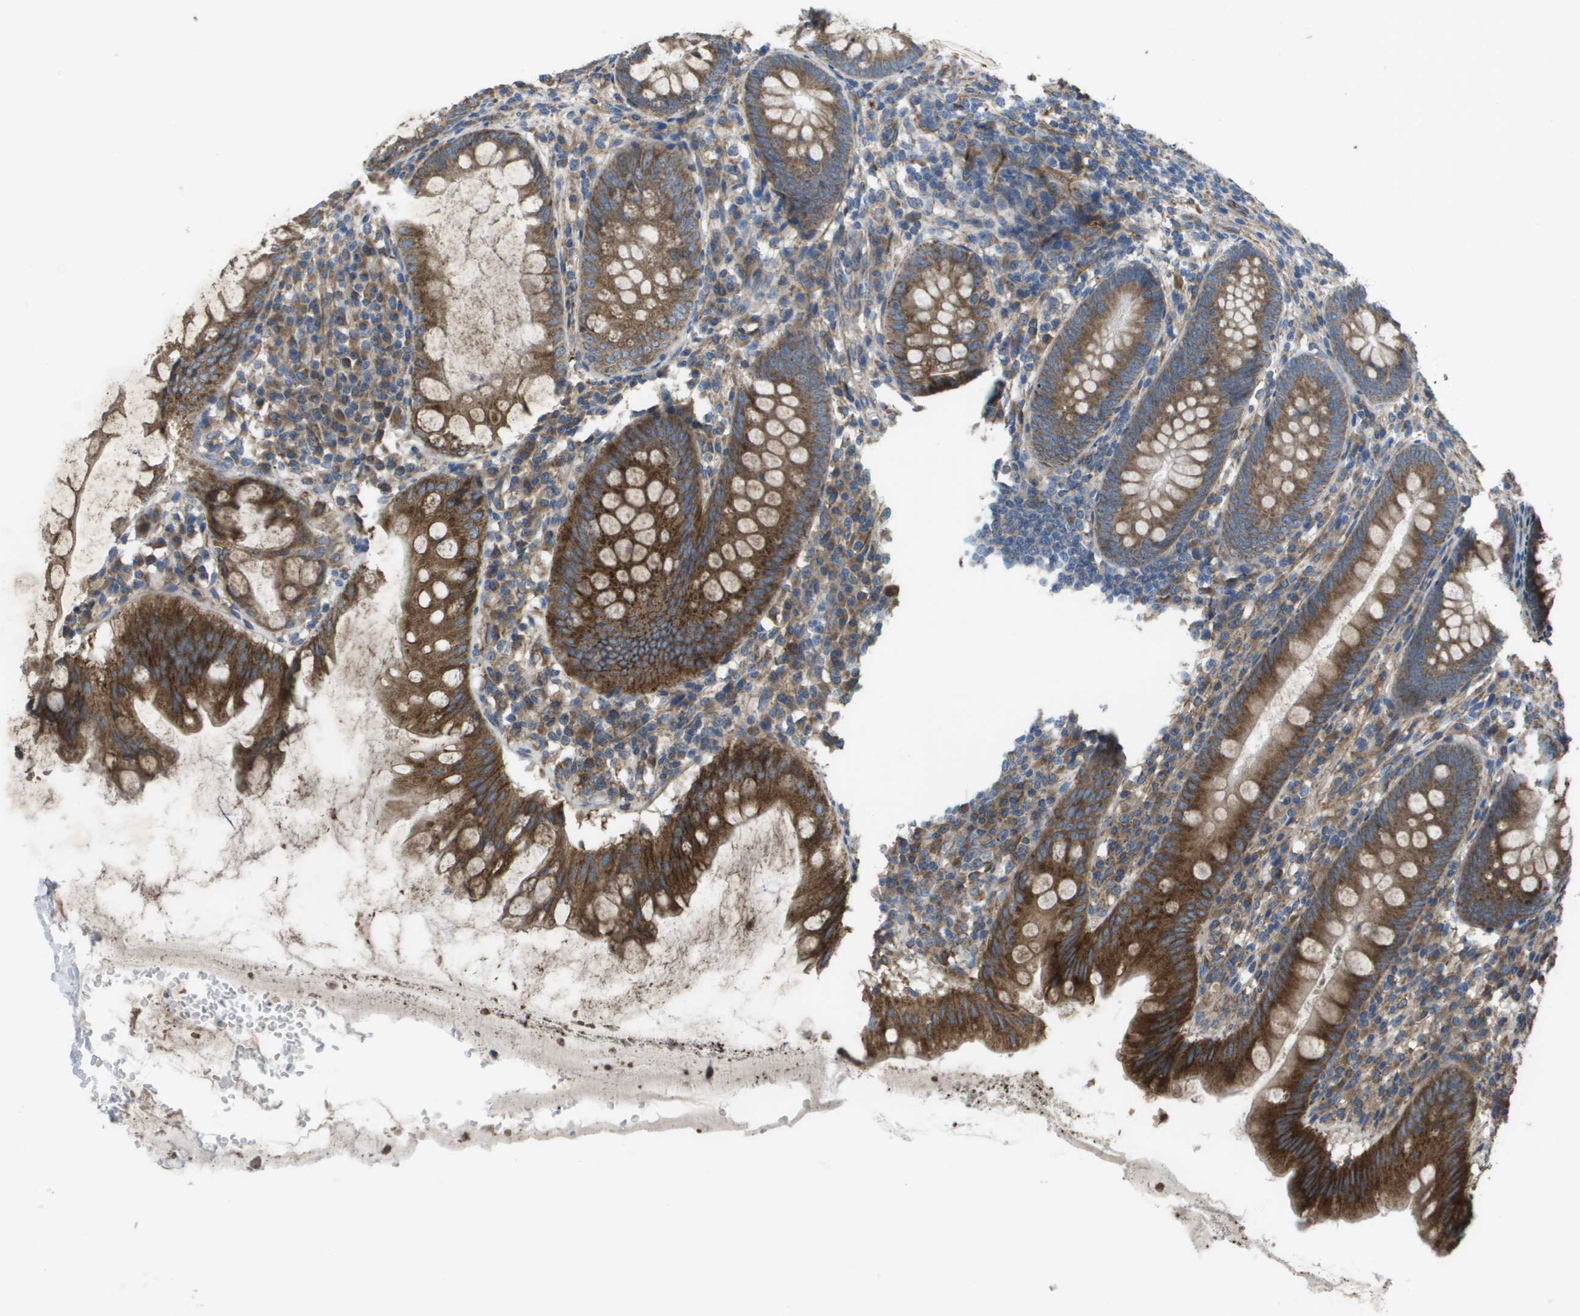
{"staining": {"intensity": "strong", "quantity": ">75%", "location": "cytoplasmic/membranous"}, "tissue": "appendix", "cell_type": "Glandular cells", "image_type": "normal", "snomed": [{"axis": "morphology", "description": "Normal tissue, NOS"}, {"axis": "topography", "description": "Appendix"}], "caption": "DAB (3,3'-diaminobenzidine) immunohistochemical staining of normal appendix demonstrates strong cytoplasmic/membranous protein expression in about >75% of glandular cells.", "gene": "CLCN2", "patient": {"sex": "male", "age": 56}}